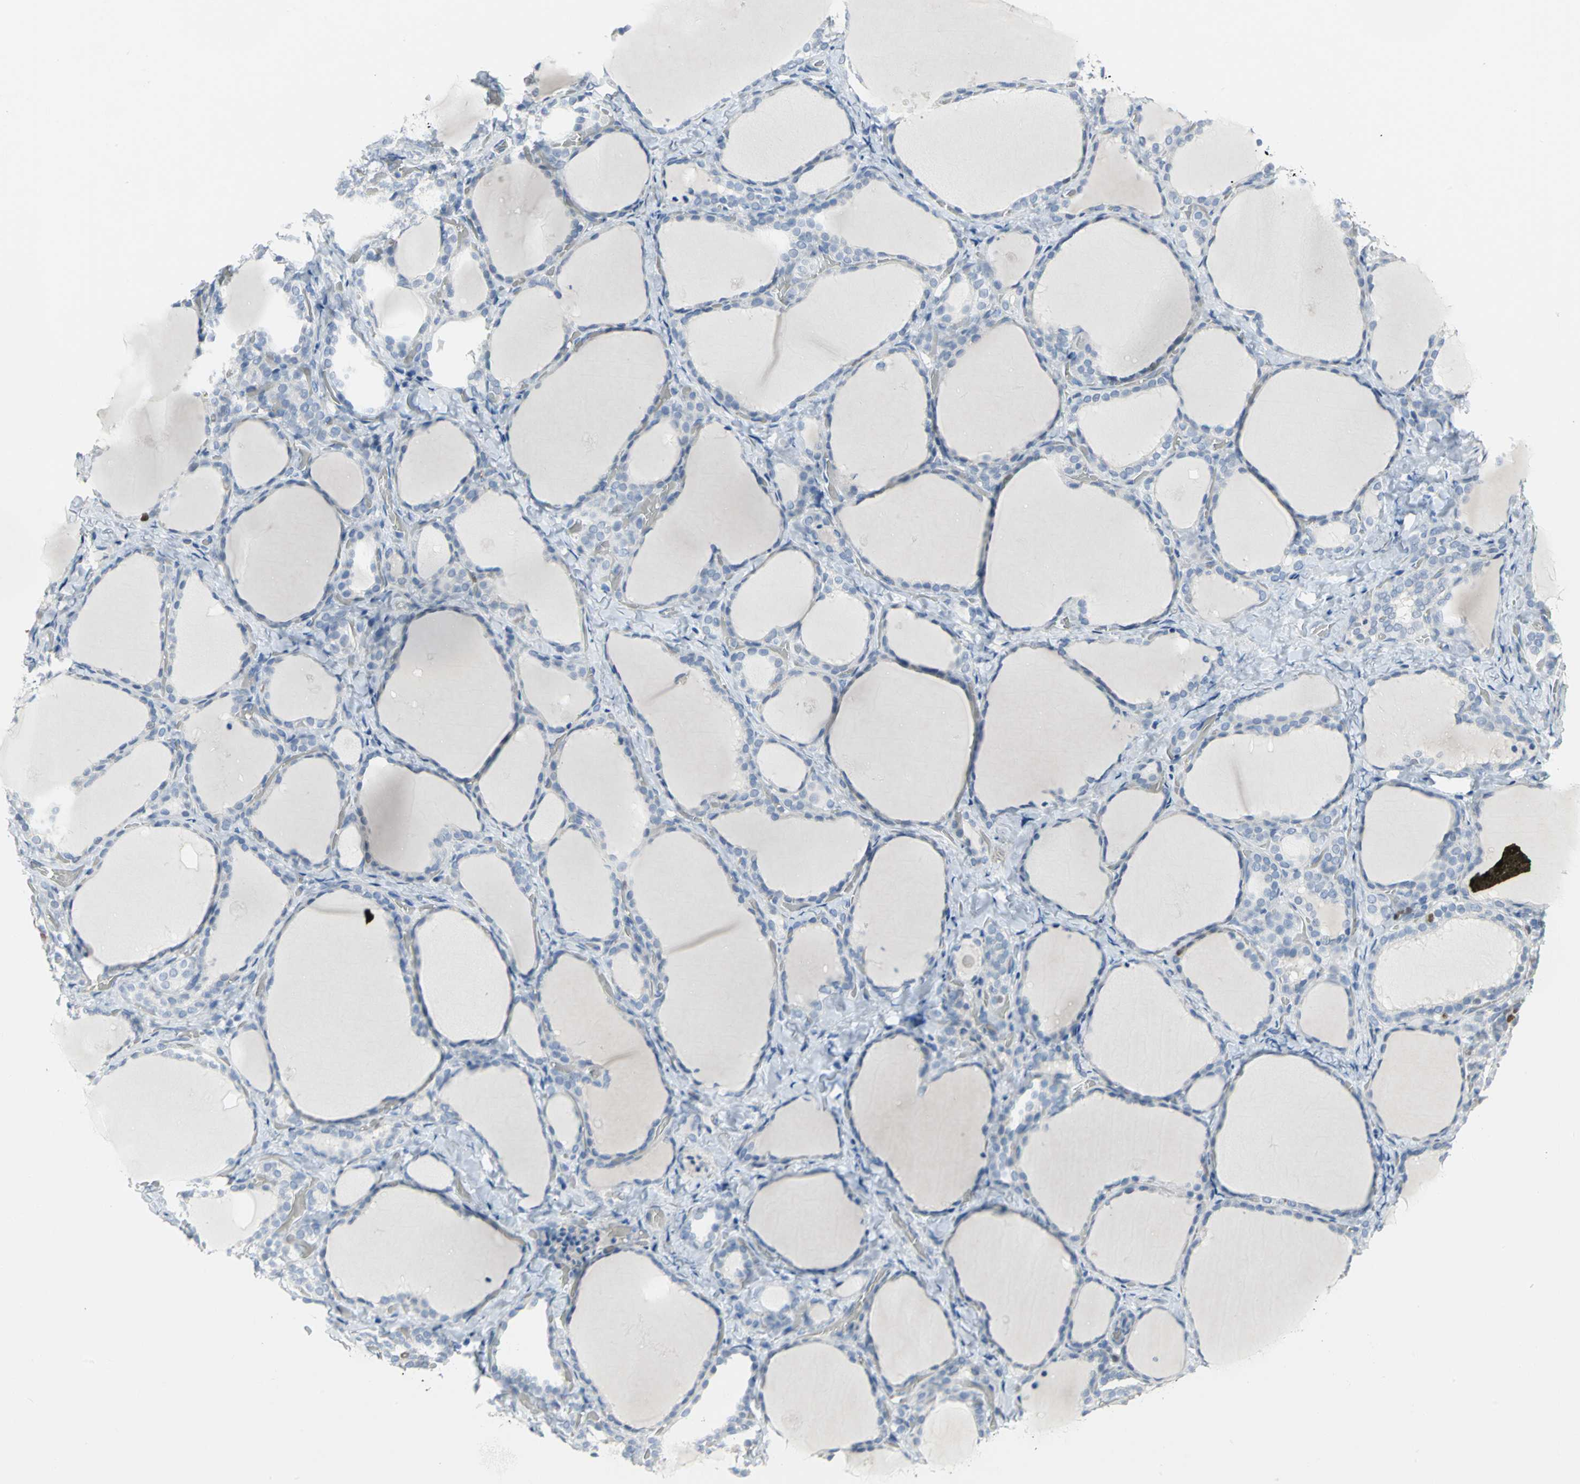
{"staining": {"intensity": "negative", "quantity": "none", "location": "none"}, "tissue": "thyroid gland", "cell_type": "Glandular cells", "image_type": "normal", "snomed": [{"axis": "morphology", "description": "Normal tissue, NOS"}, {"axis": "morphology", "description": "Papillary adenocarcinoma, NOS"}, {"axis": "topography", "description": "Thyroid gland"}], "caption": "High power microscopy micrograph of an IHC photomicrograph of benign thyroid gland, revealing no significant staining in glandular cells.", "gene": "MCM3", "patient": {"sex": "female", "age": 30}}